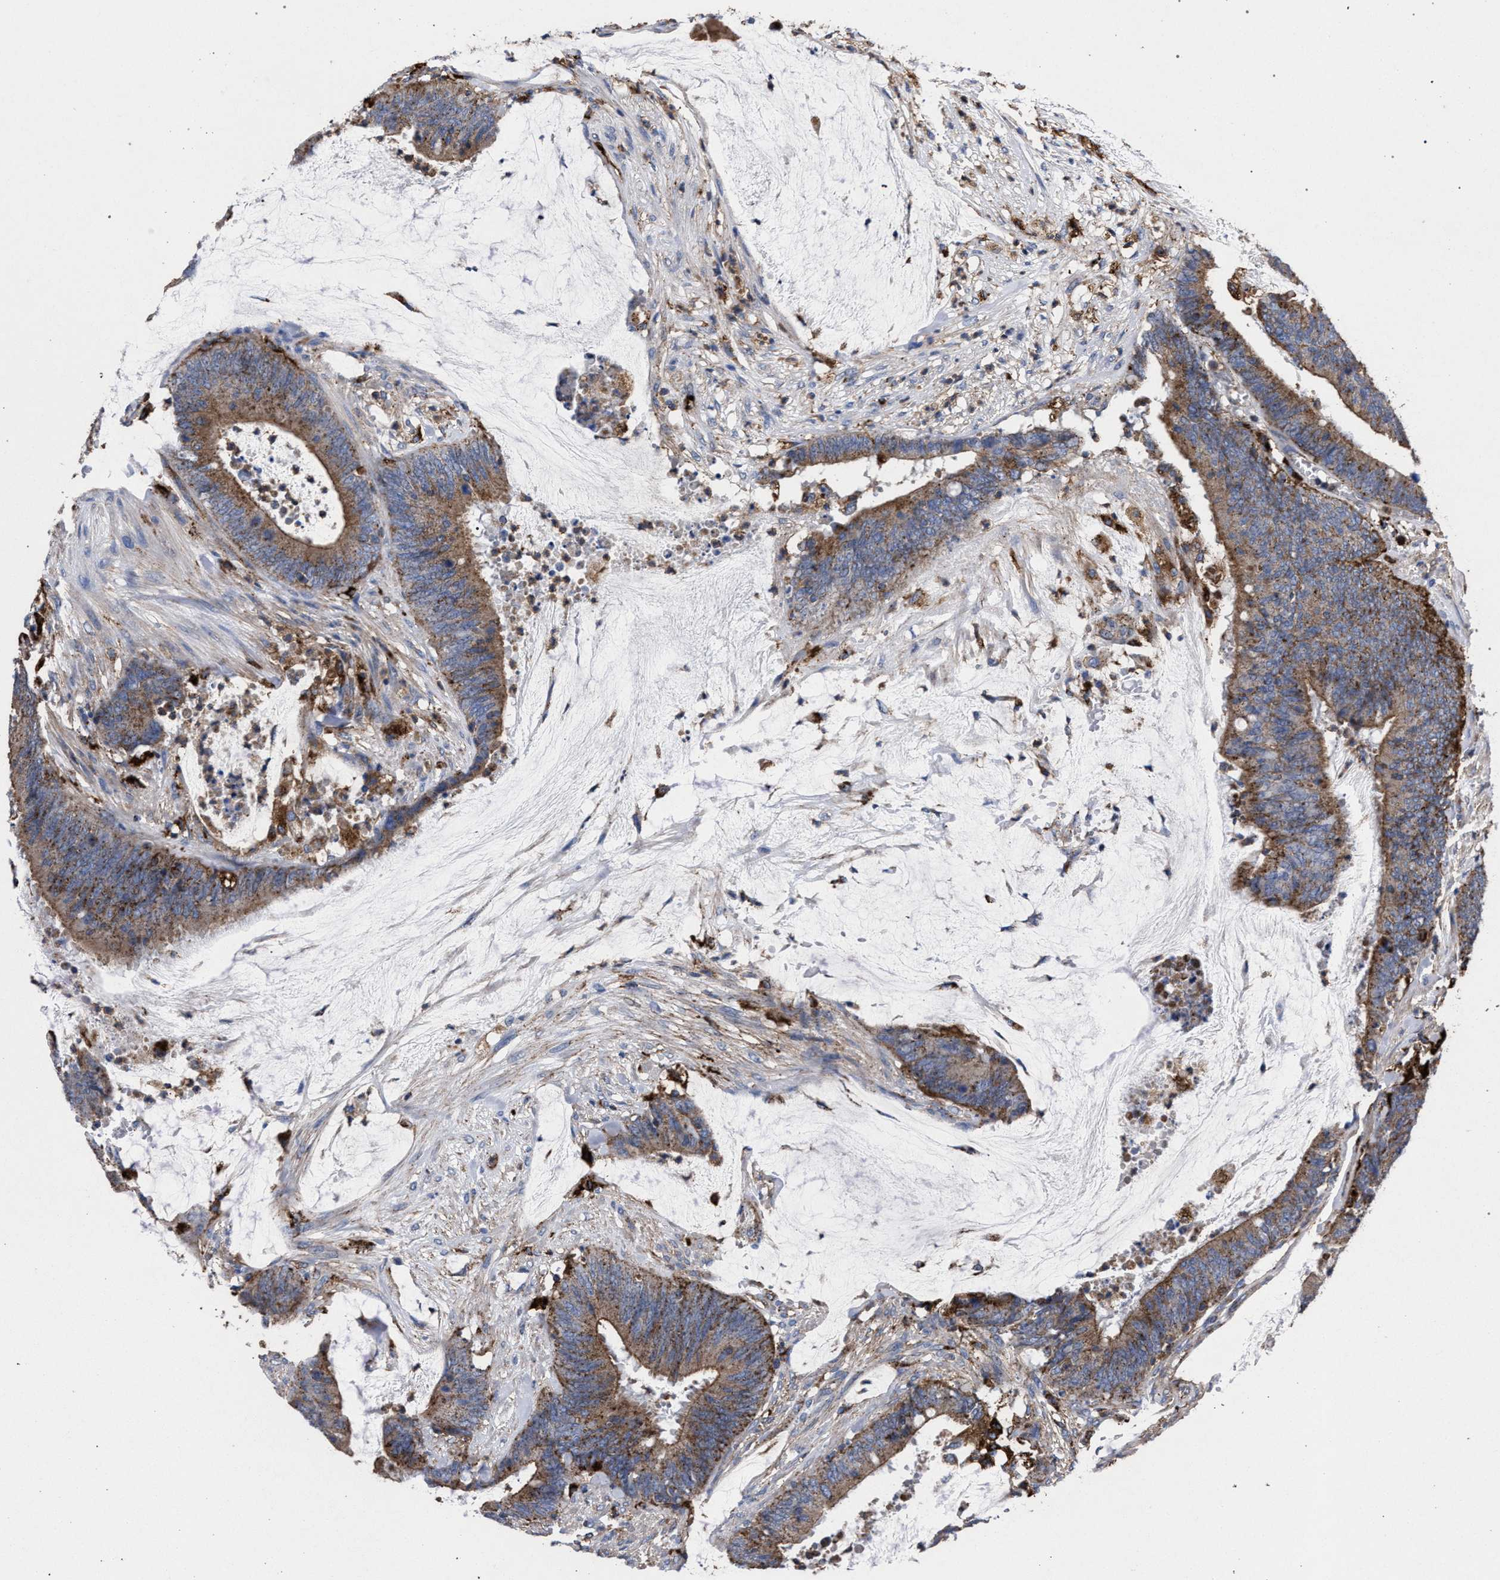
{"staining": {"intensity": "moderate", "quantity": ">75%", "location": "cytoplasmic/membranous"}, "tissue": "colorectal cancer", "cell_type": "Tumor cells", "image_type": "cancer", "snomed": [{"axis": "morphology", "description": "Adenocarcinoma, NOS"}, {"axis": "topography", "description": "Rectum"}], "caption": "Moderate cytoplasmic/membranous positivity is seen in about >75% of tumor cells in colorectal cancer (adenocarcinoma). (DAB IHC, brown staining for protein, blue staining for nuclei).", "gene": "PPT1", "patient": {"sex": "female", "age": 66}}